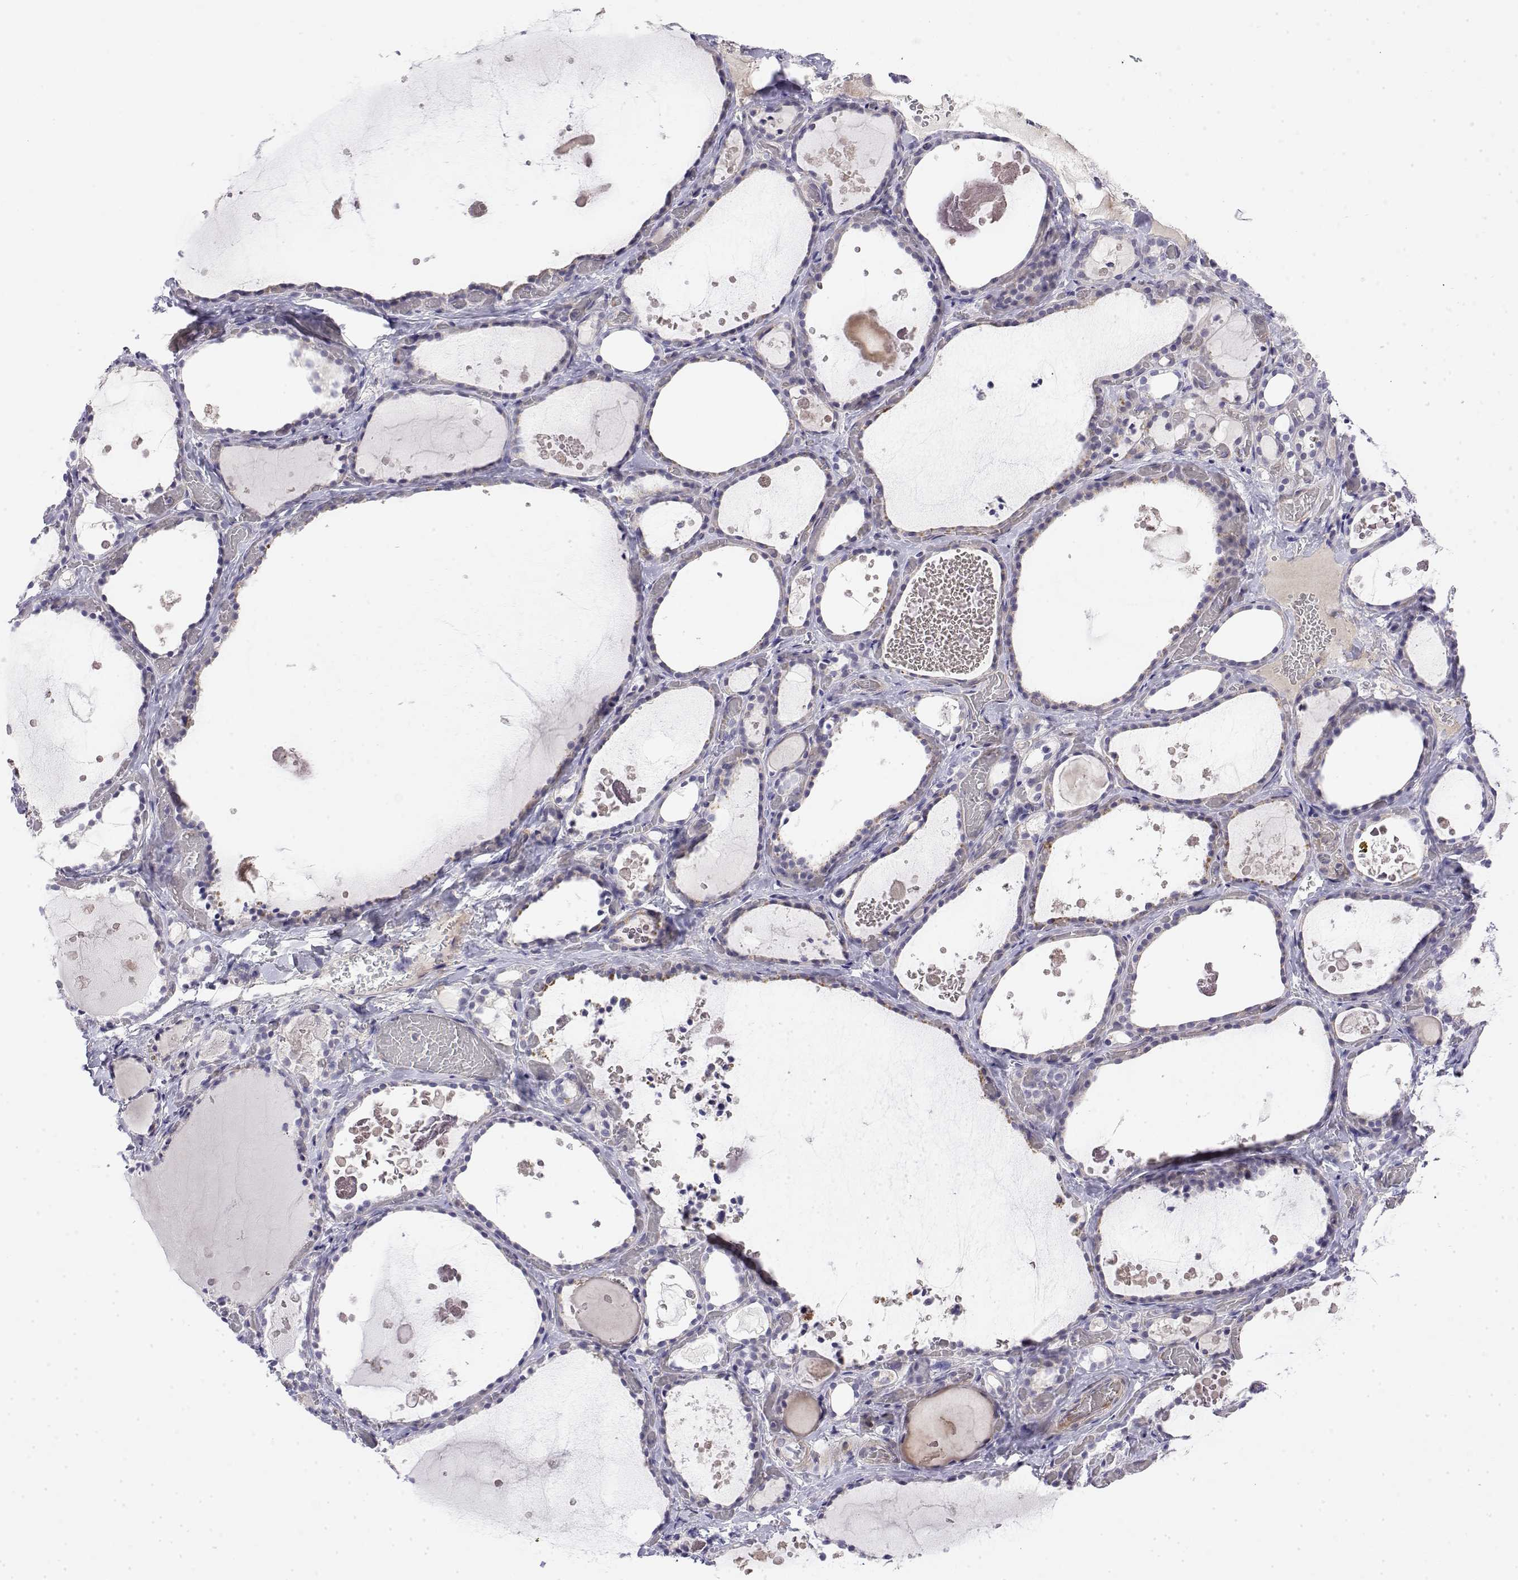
{"staining": {"intensity": "negative", "quantity": "none", "location": "none"}, "tissue": "thyroid gland", "cell_type": "Glandular cells", "image_type": "normal", "snomed": [{"axis": "morphology", "description": "Normal tissue, NOS"}, {"axis": "topography", "description": "Thyroid gland"}], "caption": "IHC histopathology image of normal thyroid gland stained for a protein (brown), which displays no positivity in glandular cells.", "gene": "GGACT", "patient": {"sex": "female", "age": 56}}